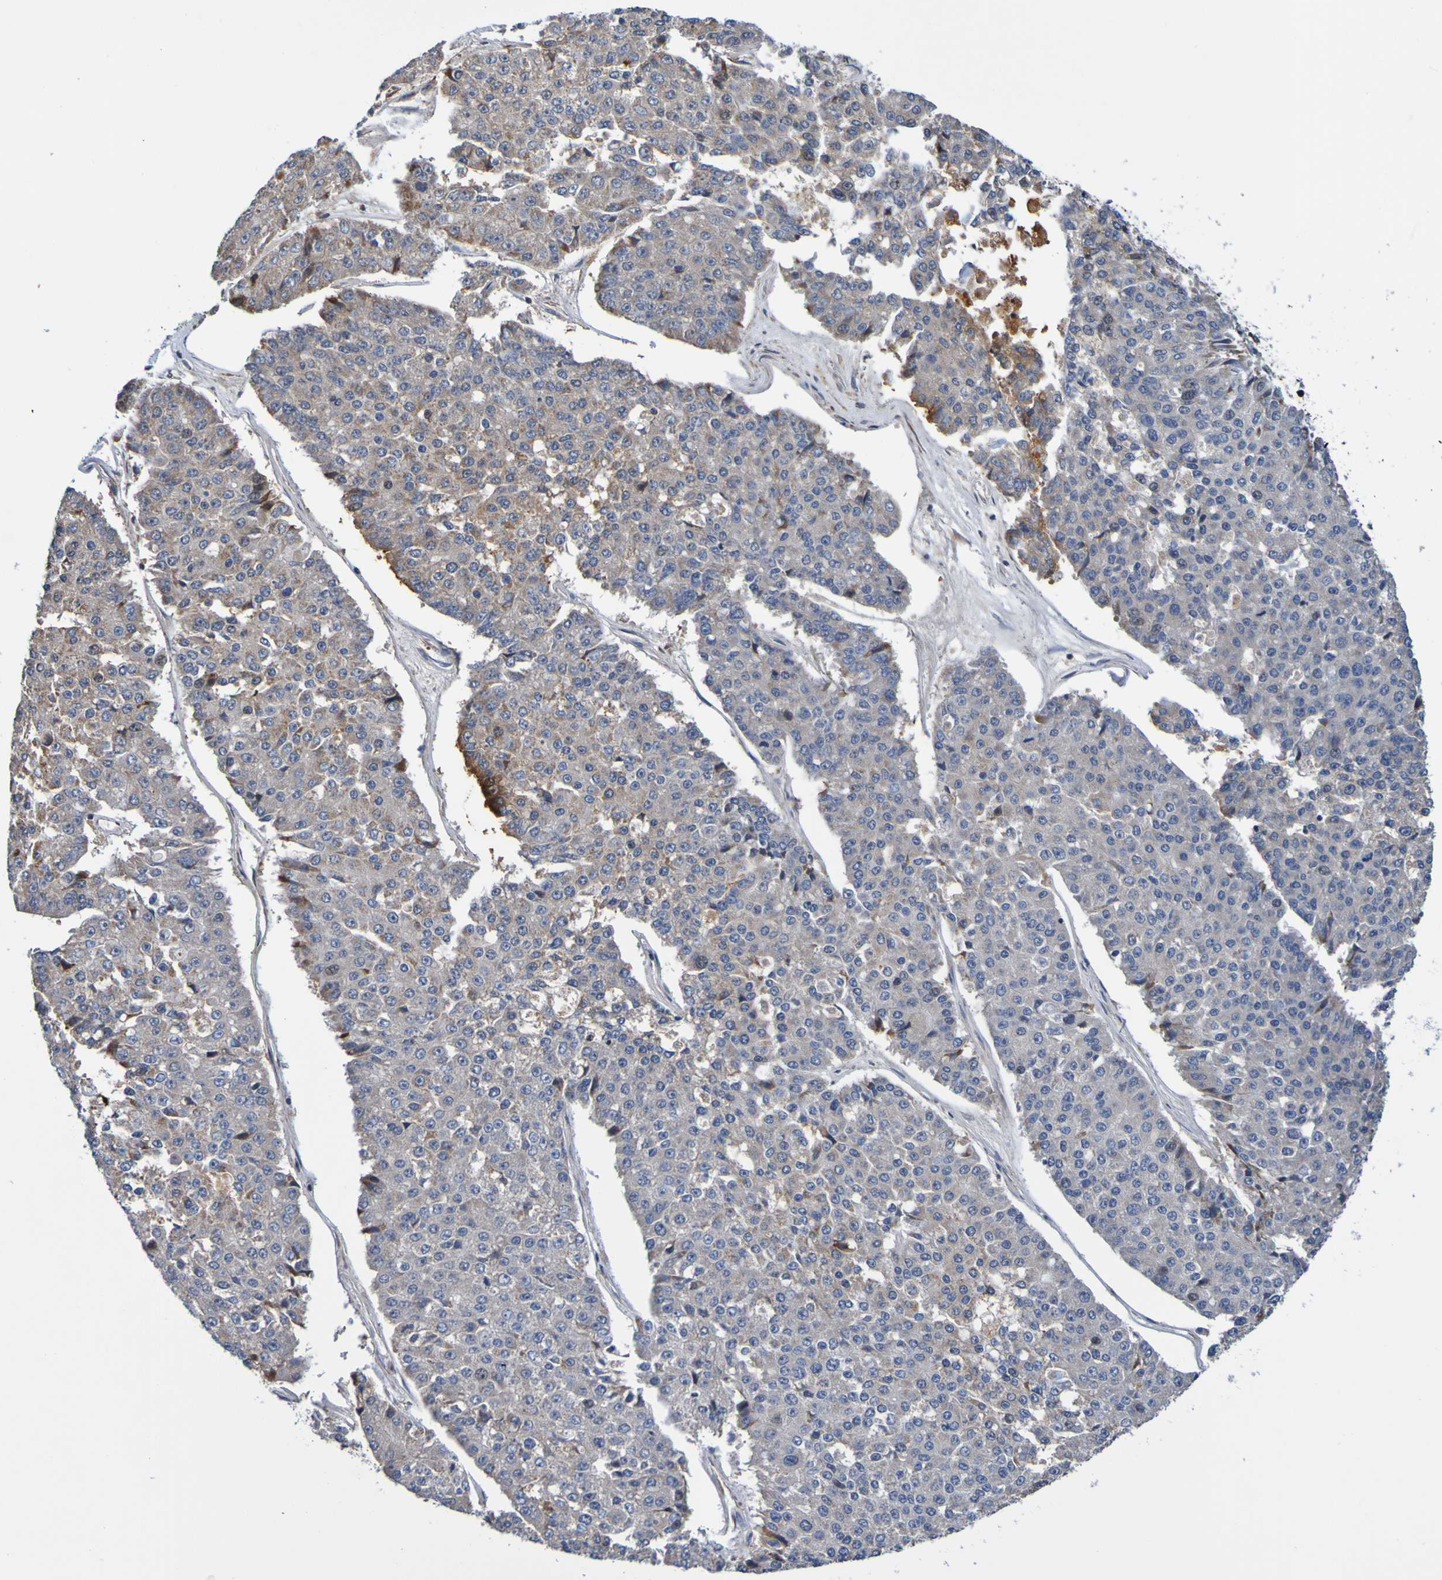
{"staining": {"intensity": "weak", "quantity": "25%-75%", "location": "cytoplasmic/membranous"}, "tissue": "pancreatic cancer", "cell_type": "Tumor cells", "image_type": "cancer", "snomed": [{"axis": "morphology", "description": "Adenocarcinoma, NOS"}, {"axis": "topography", "description": "Pancreas"}], "caption": "This photomicrograph displays immunohistochemistry staining of pancreatic cancer (adenocarcinoma), with low weak cytoplasmic/membranous positivity in about 25%-75% of tumor cells.", "gene": "AXIN1", "patient": {"sex": "male", "age": 50}}